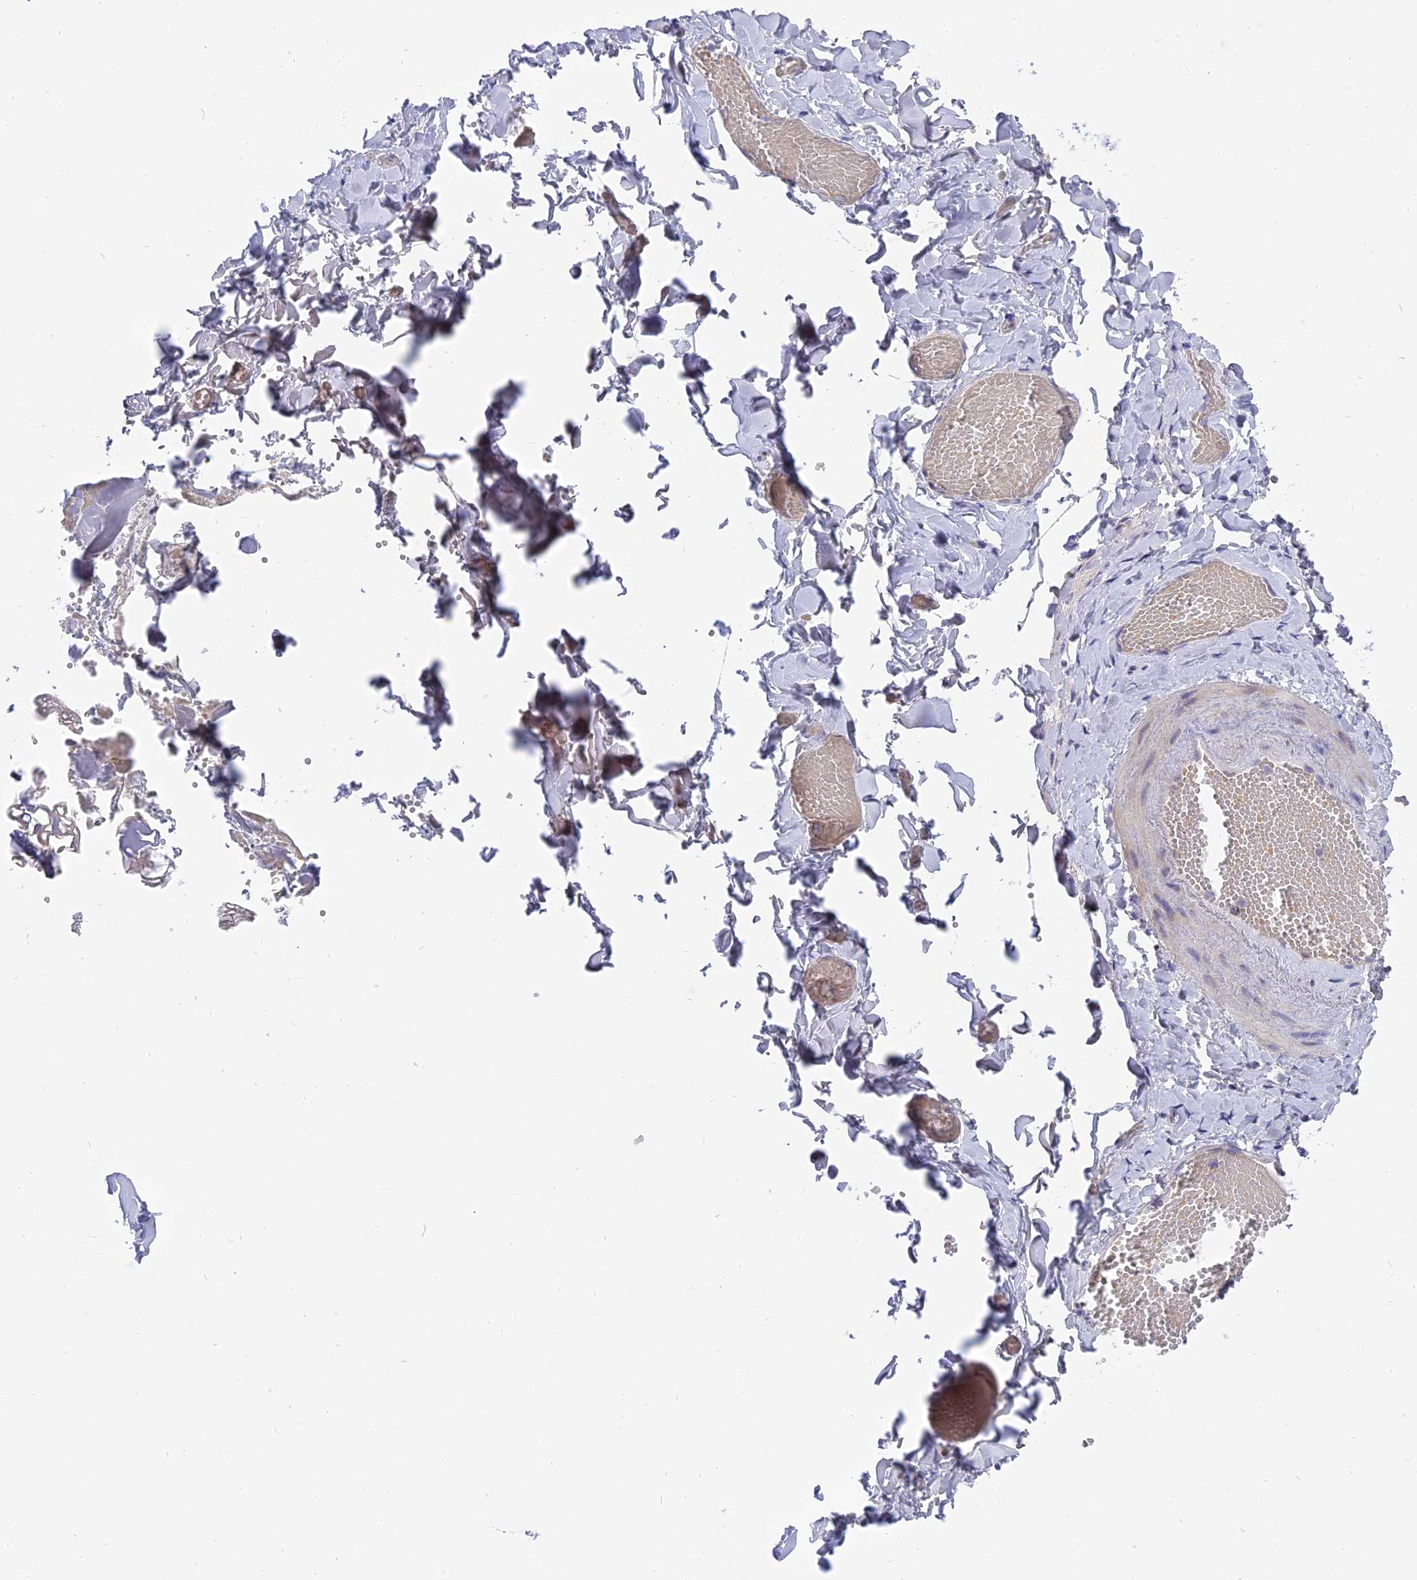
{"staining": {"intensity": "negative", "quantity": "none", "location": "none"}, "tissue": "adipose tissue", "cell_type": "Adipocytes", "image_type": "normal", "snomed": [{"axis": "morphology", "description": "Normal tissue, NOS"}, {"axis": "topography", "description": "Gallbladder"}, {"axis": "topography", "description": "Peripheral nerve tissue"}], "caption": "This histopathology image is of normal adipose tissue stained with immunohistochemistry (IHC) to label a protein in brown with the nuclei are counter-stained blue. There is no staining in adipocytes.", "gene": "MBD3L1", "patient": {"sex": "male", "age": 38}}